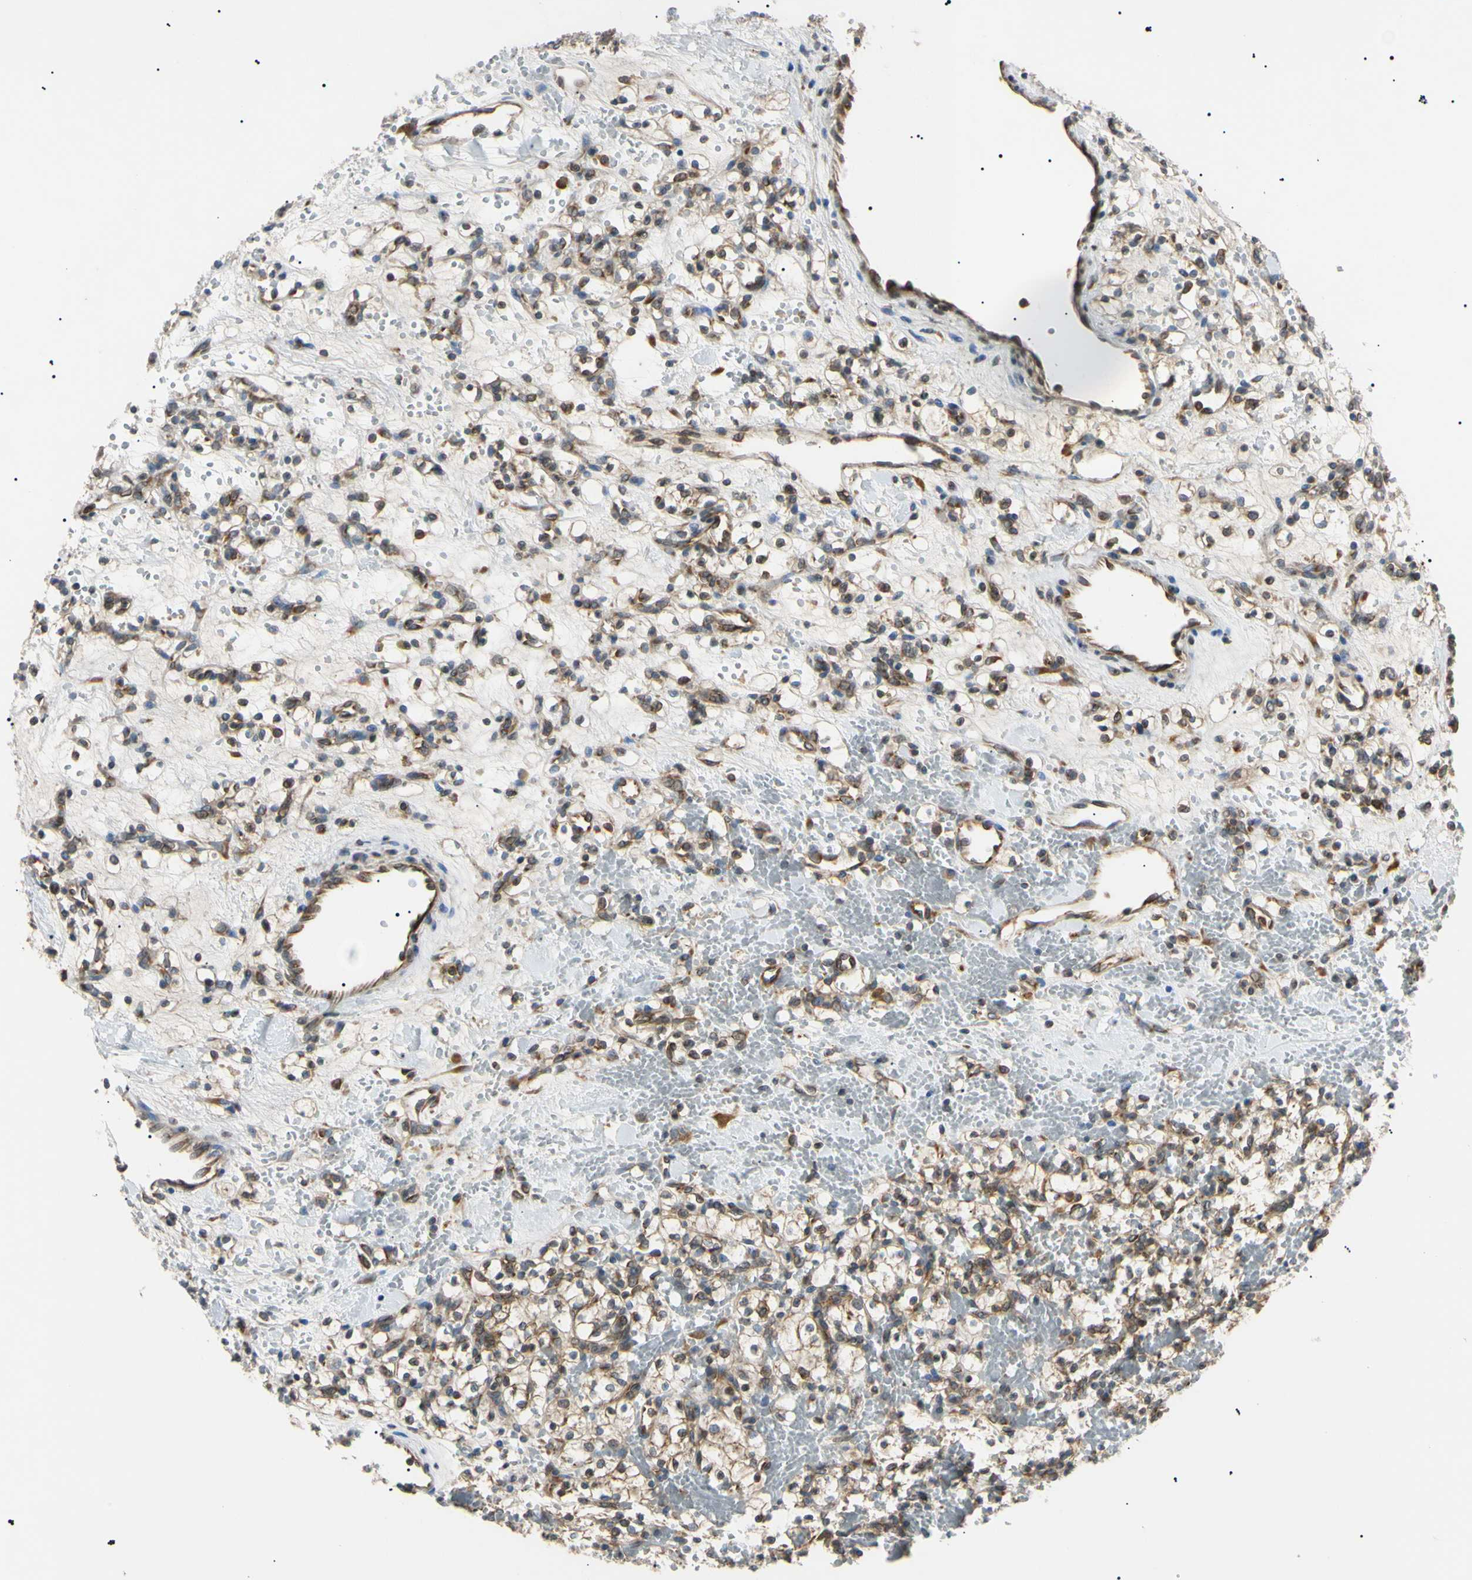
{"staining": {"intensity": "moderate", "quantity": ">75%", "location": "cytoplasmic/membranous"}, "tissue": "renal cancer", "cell_type": "Tumor cells", "image_type": "cancer", "snomed": [{"axis": "morphology", "description": "Adenocarcinoma, NOS"}, {"axis": "topography", "description": "Kidney"}], "caption": "An image showing moderate cytoplasmic/membranous staining in approximately >75% of tumor cells in renal adenocarcinoma, as visualized by brown immunohistochemical staining.", "gene": "VAPA", "patient": {"sex": "female", "age": 60}}